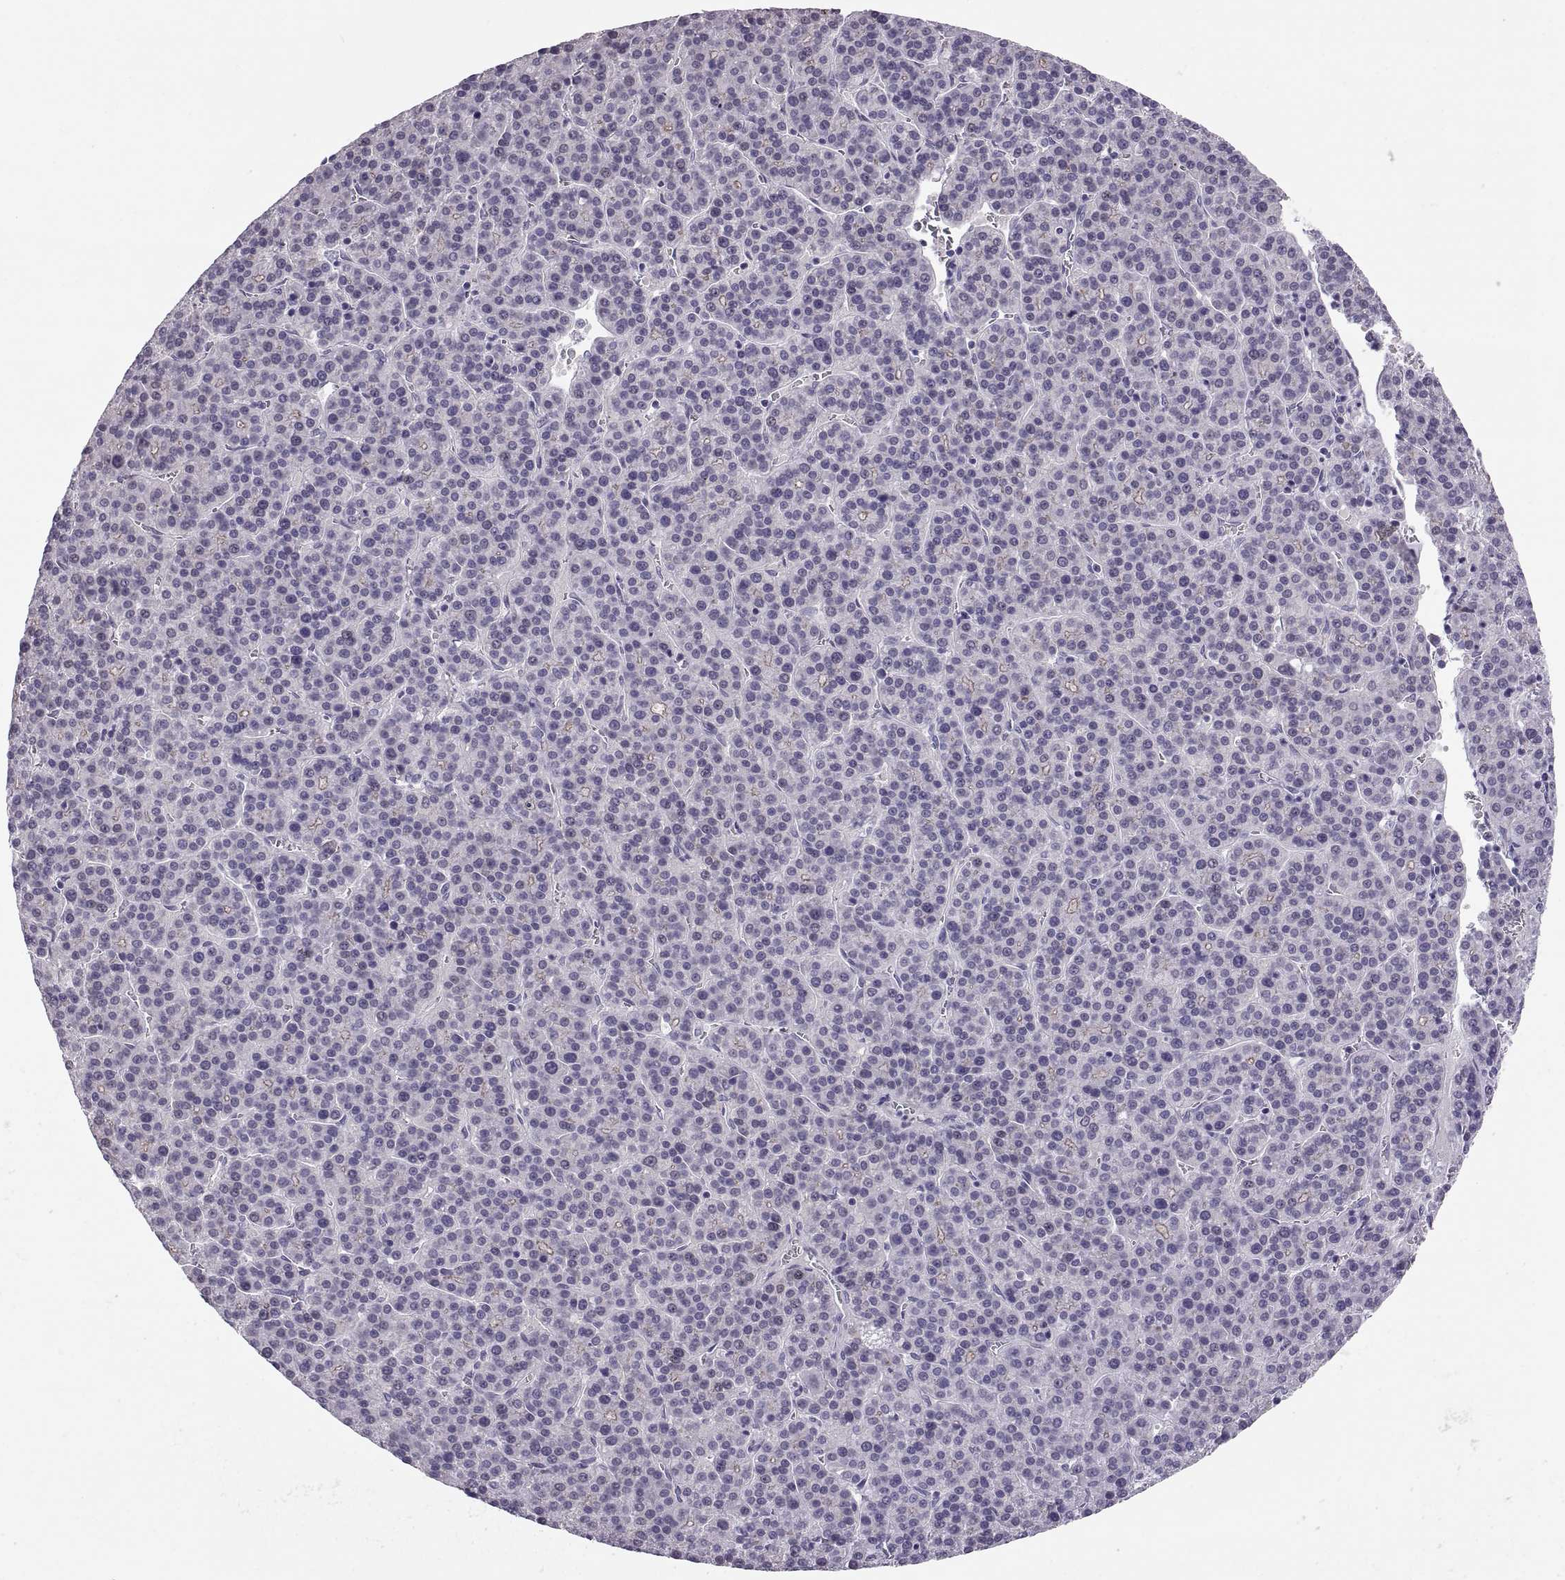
{"staining": {"intensity": "negative", "quantity": "none", "location": "none"}, "tissue": "liver cancer", "cell_type": "Tumor cells", "image_type": "cancer", "snomed": [{"axis": "morphology", "description": "Carcinoma, Hepatocellular, NOS"}, {"axis": "topography", "description": "Liver"}], "caption": "This is an immunohistochemistry histopathology image of liver cancer (hepatocellular carcinoma). There is no expression in tumor cells.", "gene": "QRICH2", "patient": {"sex": "female", "age": 58}}